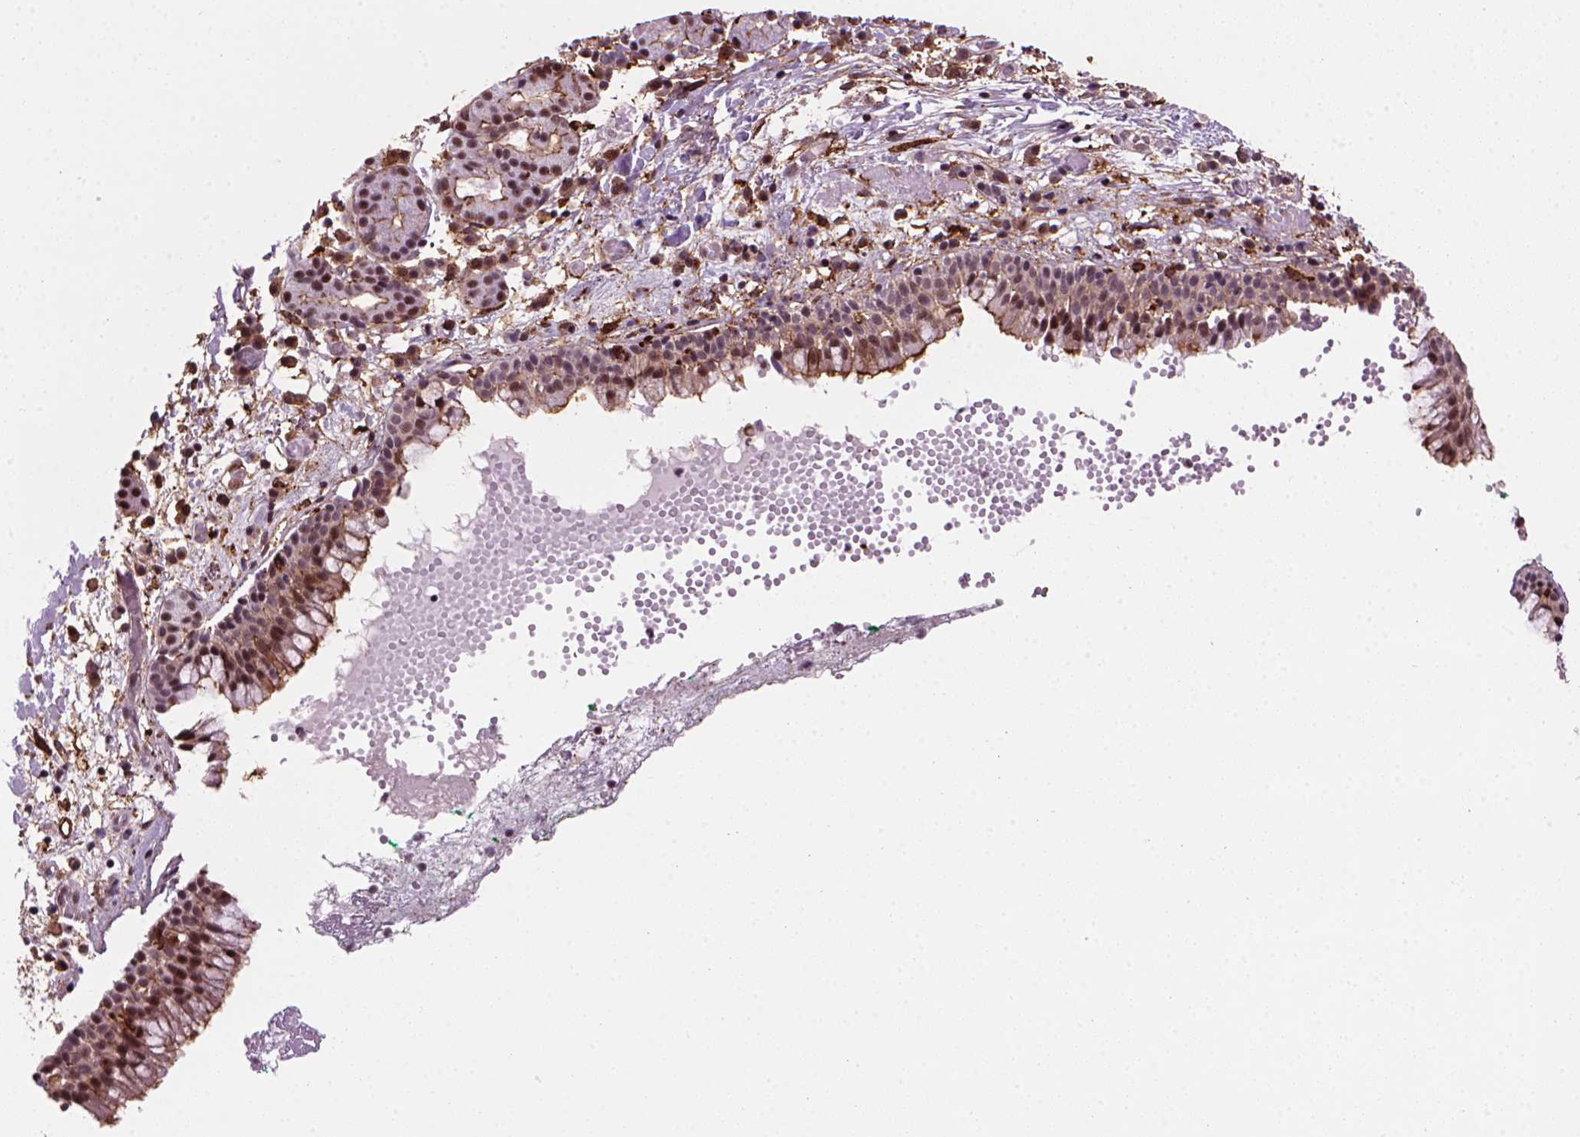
{"staining": {"intensity": "strong", "quantity": "25%-75%", "location": "cytoplasmic/membranous,nuclear"}, "tissue": "nasopharynx", "cell_type": "Respiratory epithelial cells", "image_type": "normal", "snomed": [{"axis": "morphology", "description": "Normal tissue, NOS"}, {"axis": "morphology", "description": "Basal cell carcinoma"}, {"axis": "topography", "description": "Cartilage tissue"}, {"axis": "topography", "description": "Nasopharynx"}, {"axis": "topography", "description": "Oral tissue"}], "caption": "Nasopharynx stained with DAB (3,3'-diaminobenzidine) immunohistochemistry (IHC) demonstrates high levels of strong cytoplasmic/membranous,nuclear staining in about 25%-75% of respiratory epithelial cells.", "gene": "MARCKS", "patient": {"sex": "female", "age": 77}}